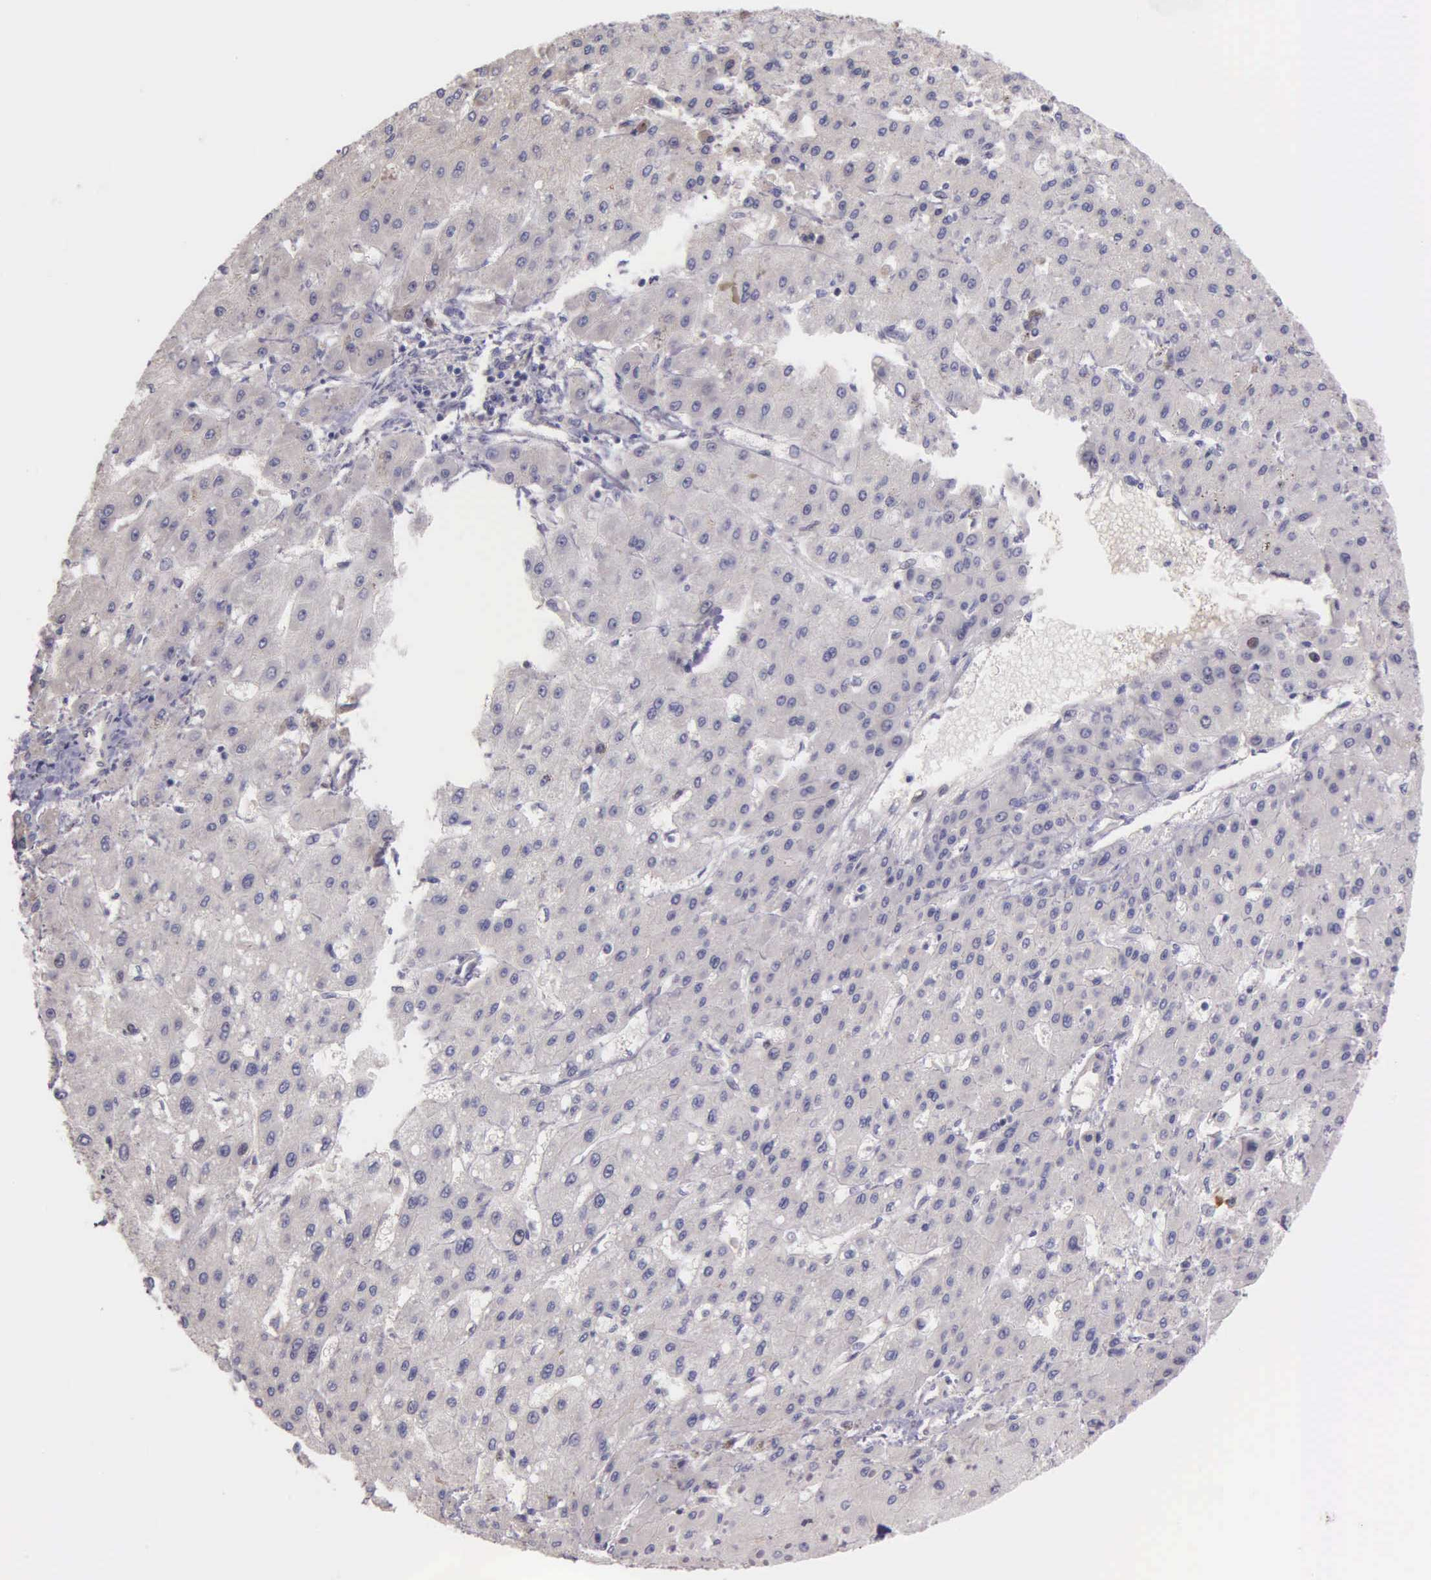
{"staining": {"intensity": "negative", "quantity": "none", "location": "none"}, "tissue": "liver cancer", "cell_type": "Tumor cells", "image_type": "cancer", "snomed": [{"axis": "morphology", "description": "Carcinoma, Hepatocellular, NOS"}, {"axis": "topography", "description": "Liver"}], "caption": "Immunohistochemistry photomicrograph of human liver cancer (hepatocellular carcinoma) stained for a protein (brown), which displays no staining in tumor cells. Nuclei are stained in blue.", "gene": "MCM5", "patient": {"sex": "female", "age": 52}}